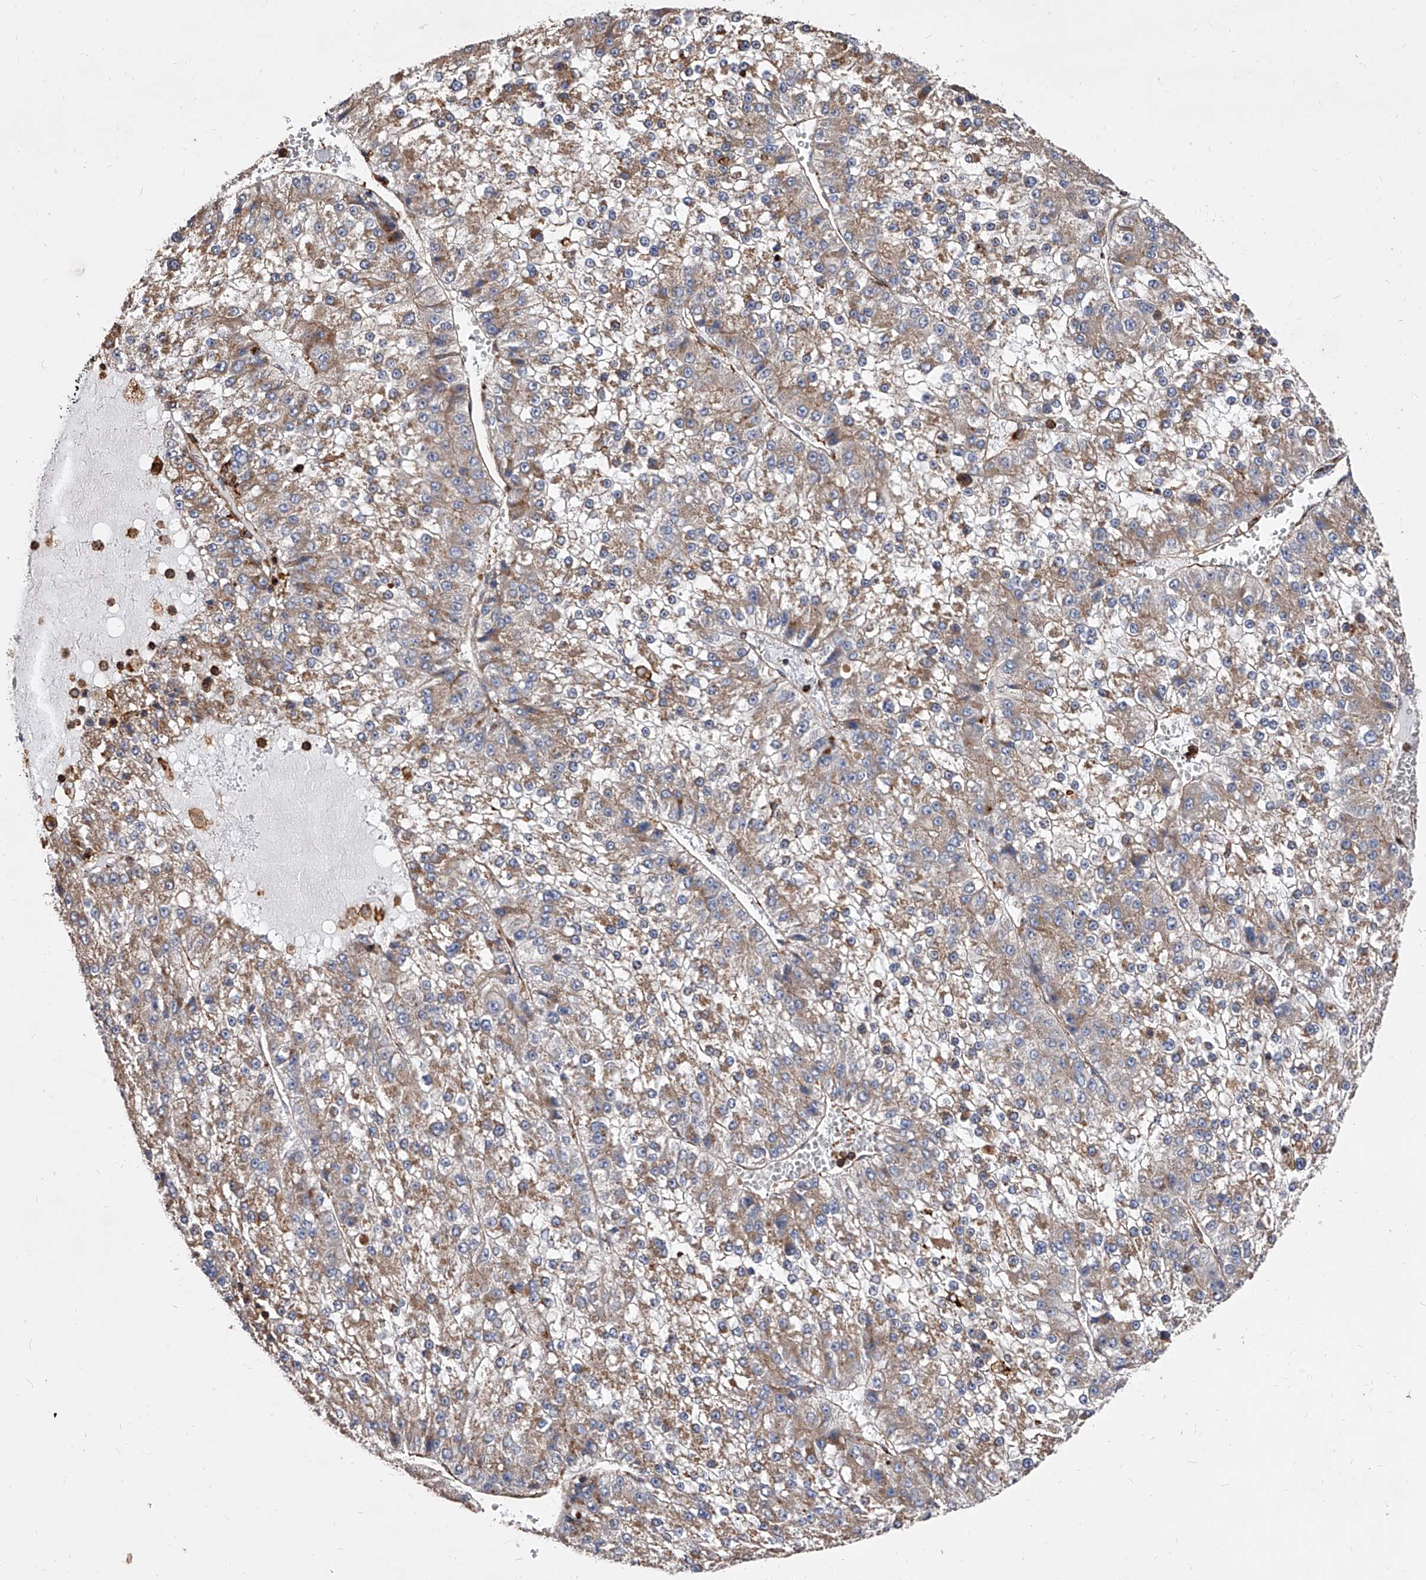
{"staining": {"intensity": "weak", "quantity": ">75%", "location": "cytoplasmic/membranous"}, "tissue": "liver cancer", "cell_type": "Tumor cells", "image_type": "cancer", "snomed": [{"axis": "morphology", "description": "Carcinoma, Hepatocellular, NOS"}, {"axis": "topography", "description": "Liver"}], "caption": "This photomicrograph displays IHC staining of liver cancer (hepatocellular carcinoma), with low weak cytoplasmic/membranous positivity in approximately >75% of tumor cells.", "gene": "PISD", "patient": {"sex": "female", "age": 73}}